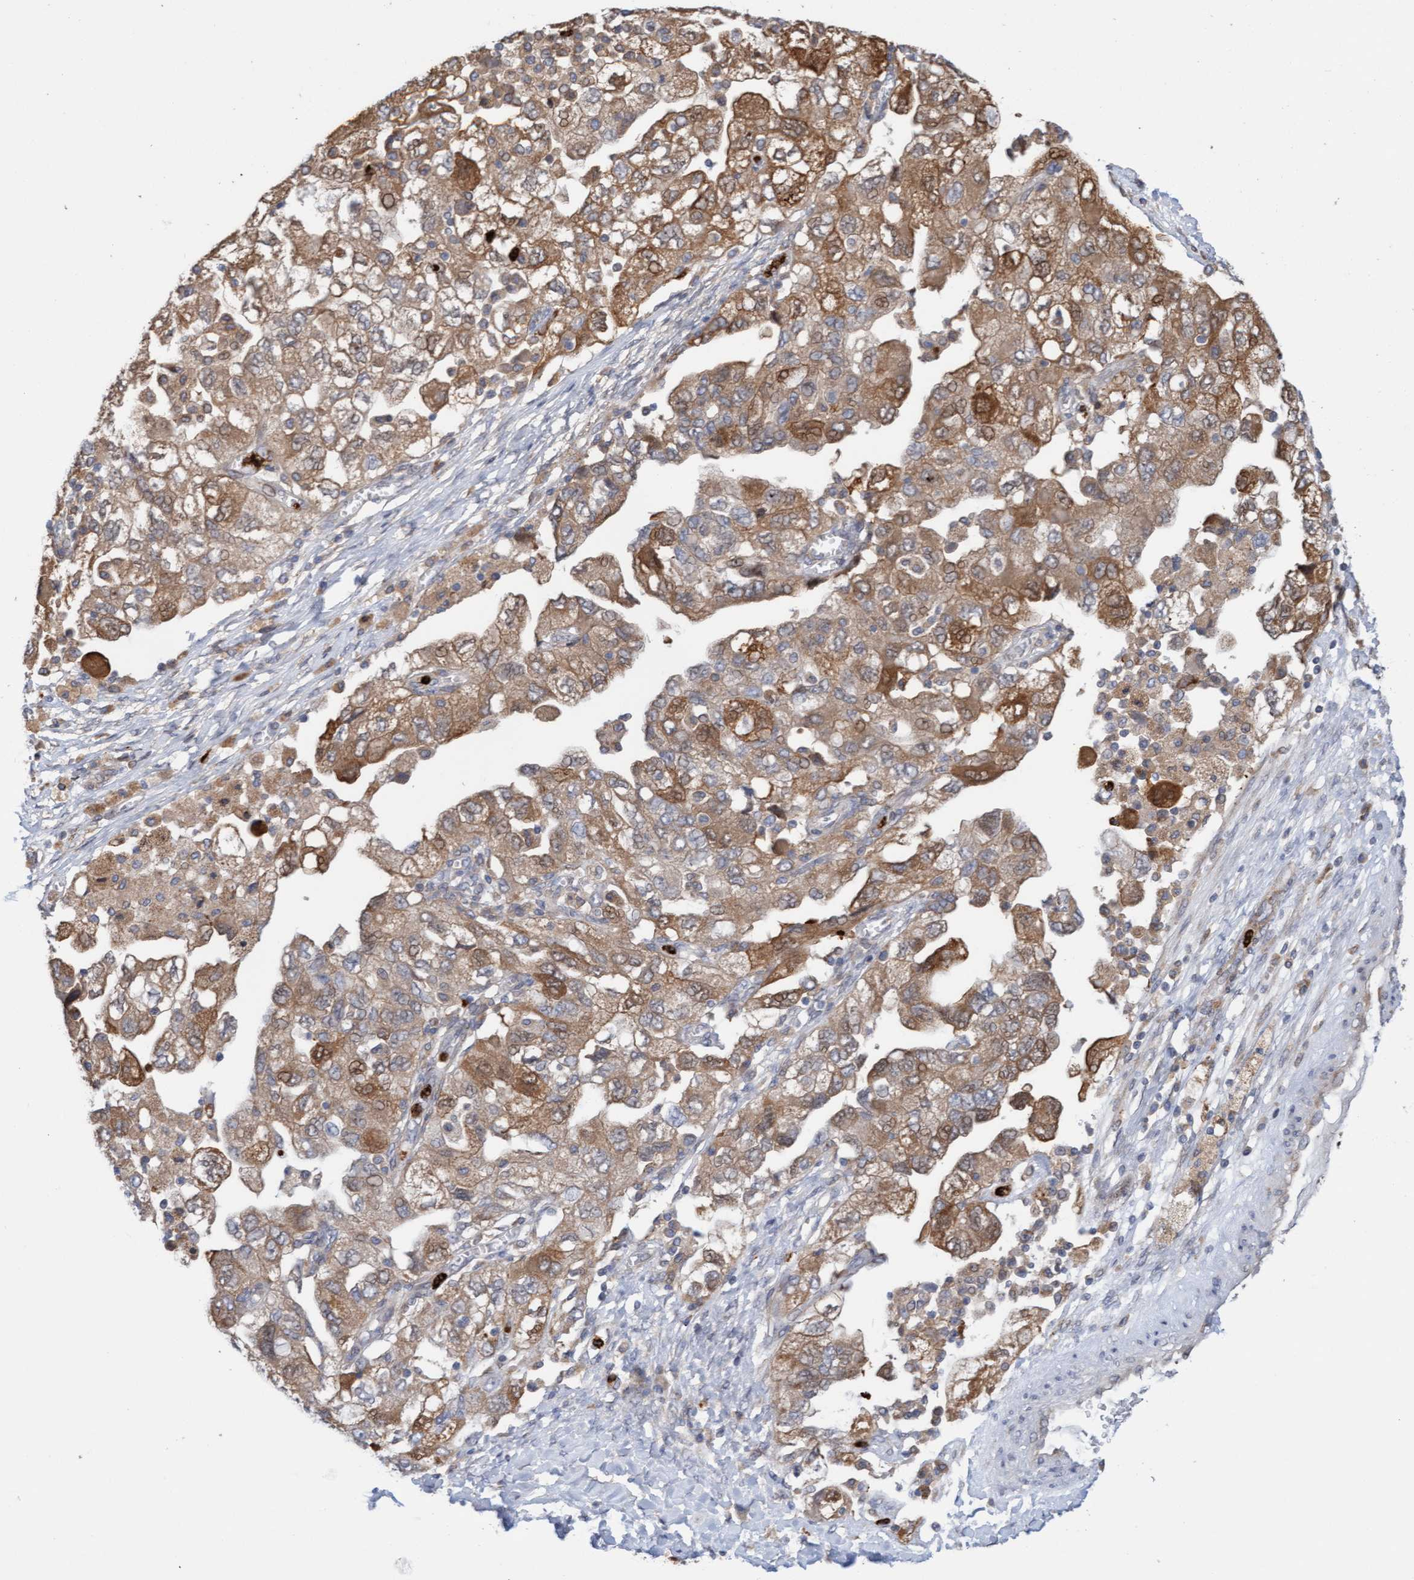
{"staining": {"intensity": "moderate", "quantity": ">75%", "location": "cytoplasmic/membranous"}, "tissue": "ovarian cancer", "cell_type": "Tumor cells", "image_type": "cancer", "snomed": [{"axis": "morphology", "description": "Carcinoma, NOS"}, {"axis": "morphology", "description": "Cystadenocarcinoma, serous, NOS"}, {"axis": "topography", "description": "Ovary"}], "caption": "Protein staining by immunohistochemistry demonstrates moderate cytoplasmic/membranous expression in about >75% of tumor cells in ovarian cancer (serous cystadenocarcinoma).", "gene": "MMP8", "patient": {"sex": "female", "age": 69}}